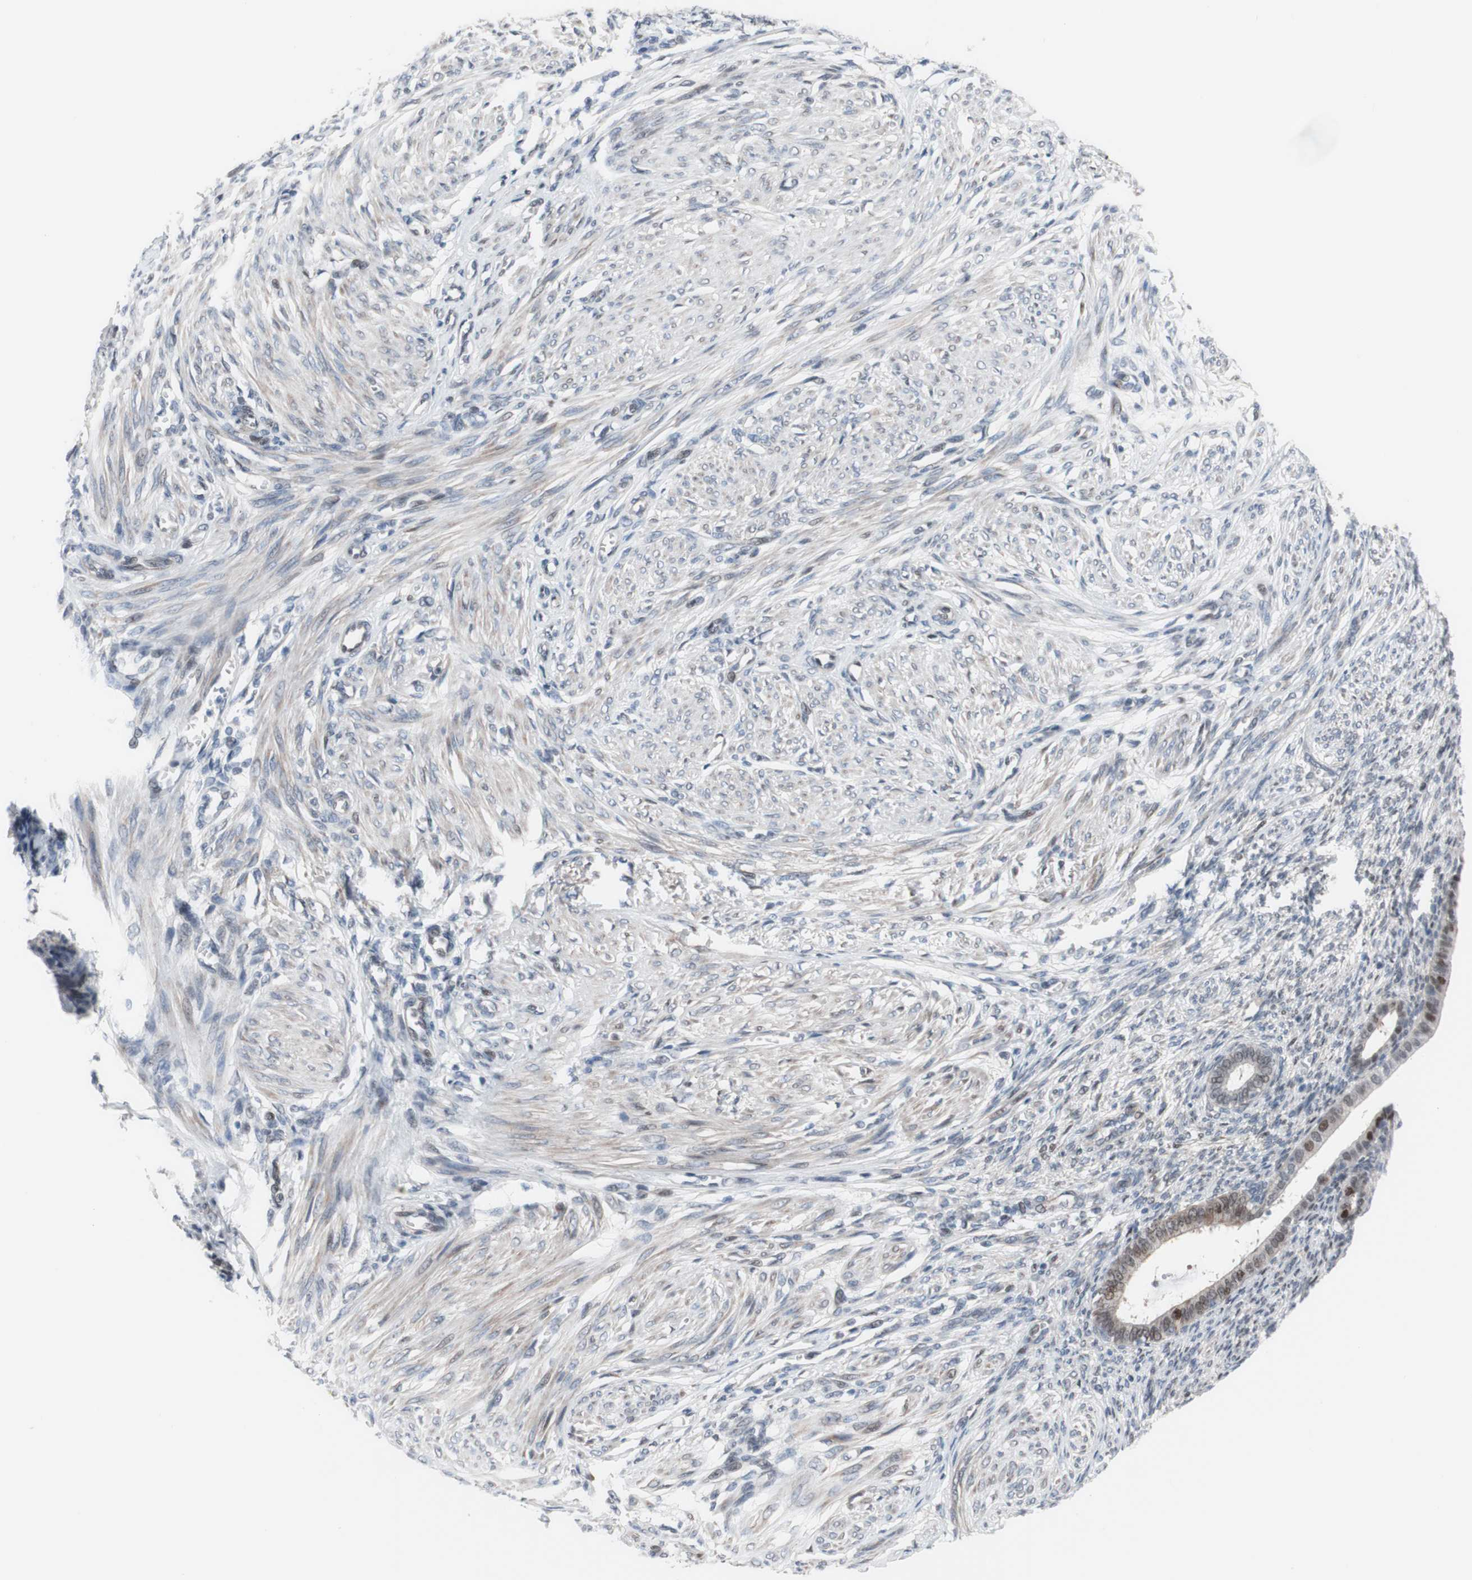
{"staining": {"intensity": "negative", "quantity": "none", "location": "none"}, "tissue": "endometrium", "cell_type": "Cells in endometrial stroma", "image_type": "normal", "snomed": [{"axis": "morphology", "description": "Normal tissue, NOS"}, {"axis": "topography", "description": "Endometrium"}], "caption": "Immunohistochemistry (IHC) of benign human endometrium exhibits no positivity in cells in endometrial stroma.", "gene": "PHTF2", "patient": {"sex": "female", "age": 72}}